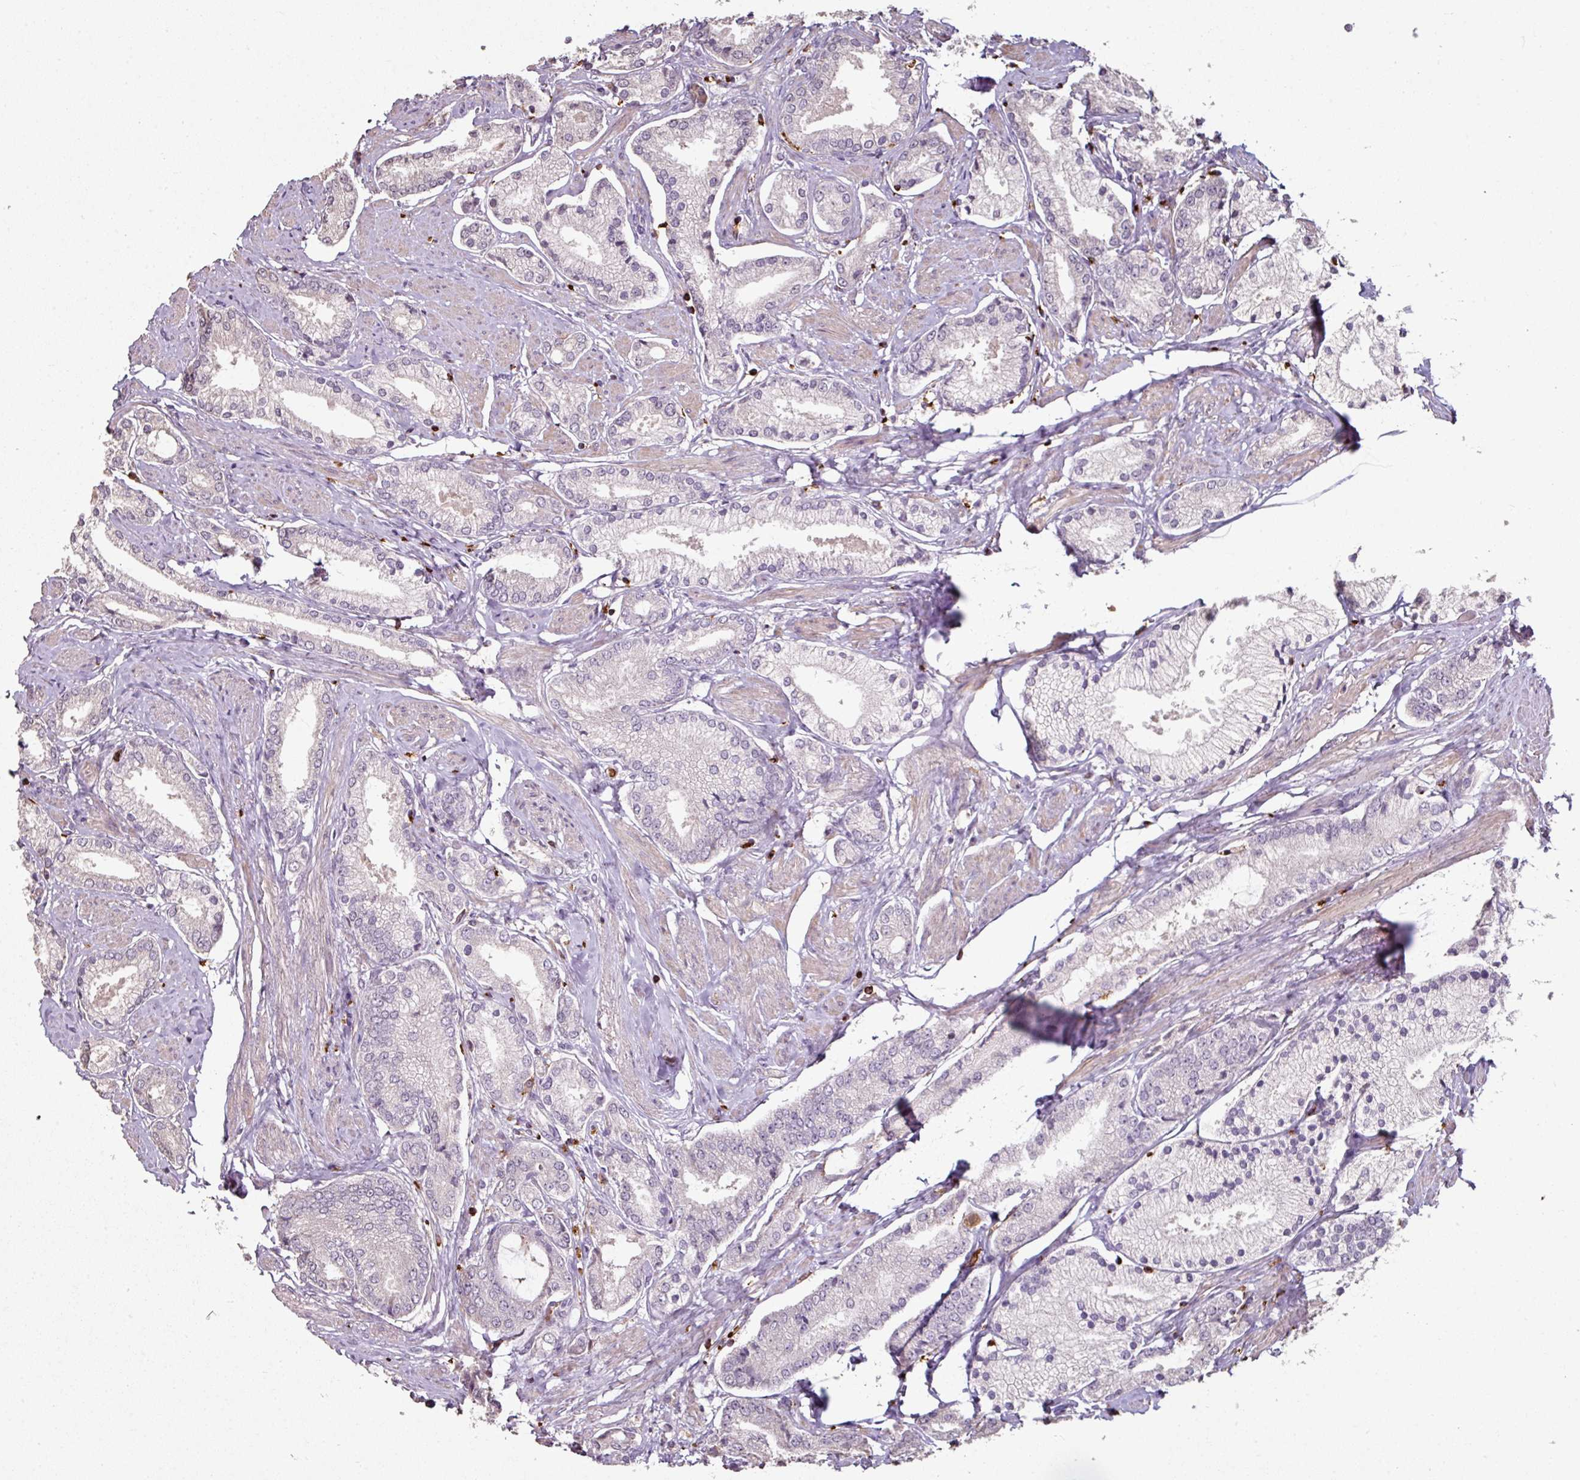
{"staining": {"intensity": "negative", "quantity": "none", "location": "none"}, "tissue": "prostate cancer", "cell_type": "Tumor cells", "image_type": "cancer", "snomed": [{"axis": "morphology", "description": "Adenocarcinoma, High grade"}, {"axis": "topography", "description": "Prostate and seminal vesicle, NOS"}], "caption": "Image shows no significant protein positivity in tumor cells of prostate cancer (high-grade adenocarcinoma).", "gene": "OLFML2B", "patient": {"sex": "male", "age": 64}}